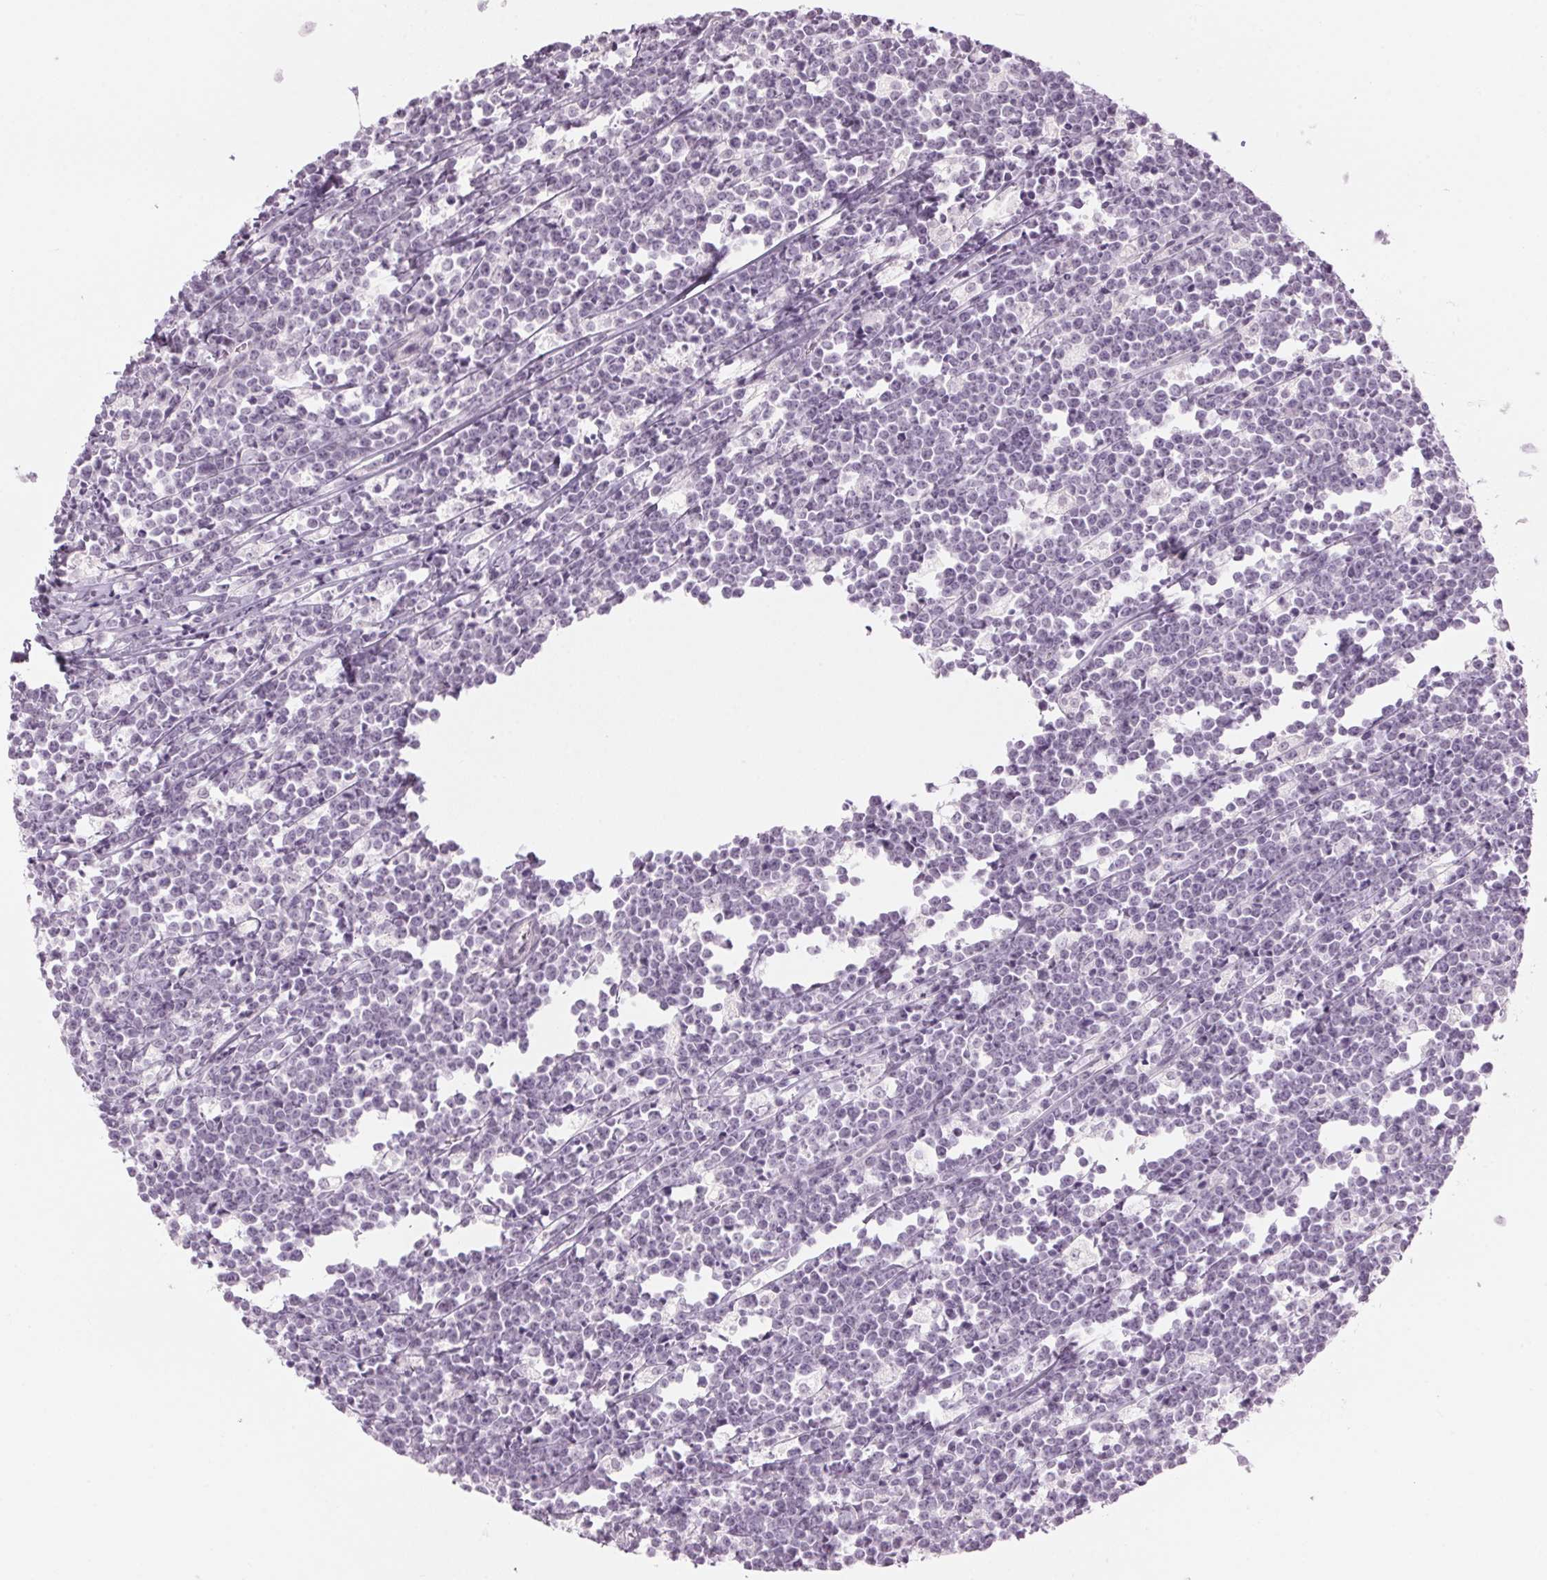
{"staining": {"intensity": "negative", "quantity": "none", "location": "none"}, "tissue": "lymphoma", "cell_type": "Tumor cells", "image_type": "cancer", "snomed": [{"axis": "morphology", "description": "Malignant lymphoma, non-Hodgkin's type, High grade"}, {"axis": "topography", "description": "Small intestine"}], "caption": "IHC histopathology image of neoplastic tissue: human malignant lymphoma, non-Hodgkin's type (high-grade) stained with DAB shows no significant protein staining in tumor cells.", "gene": "SCTR", "patient": {"sex": "female", "age": 56}}